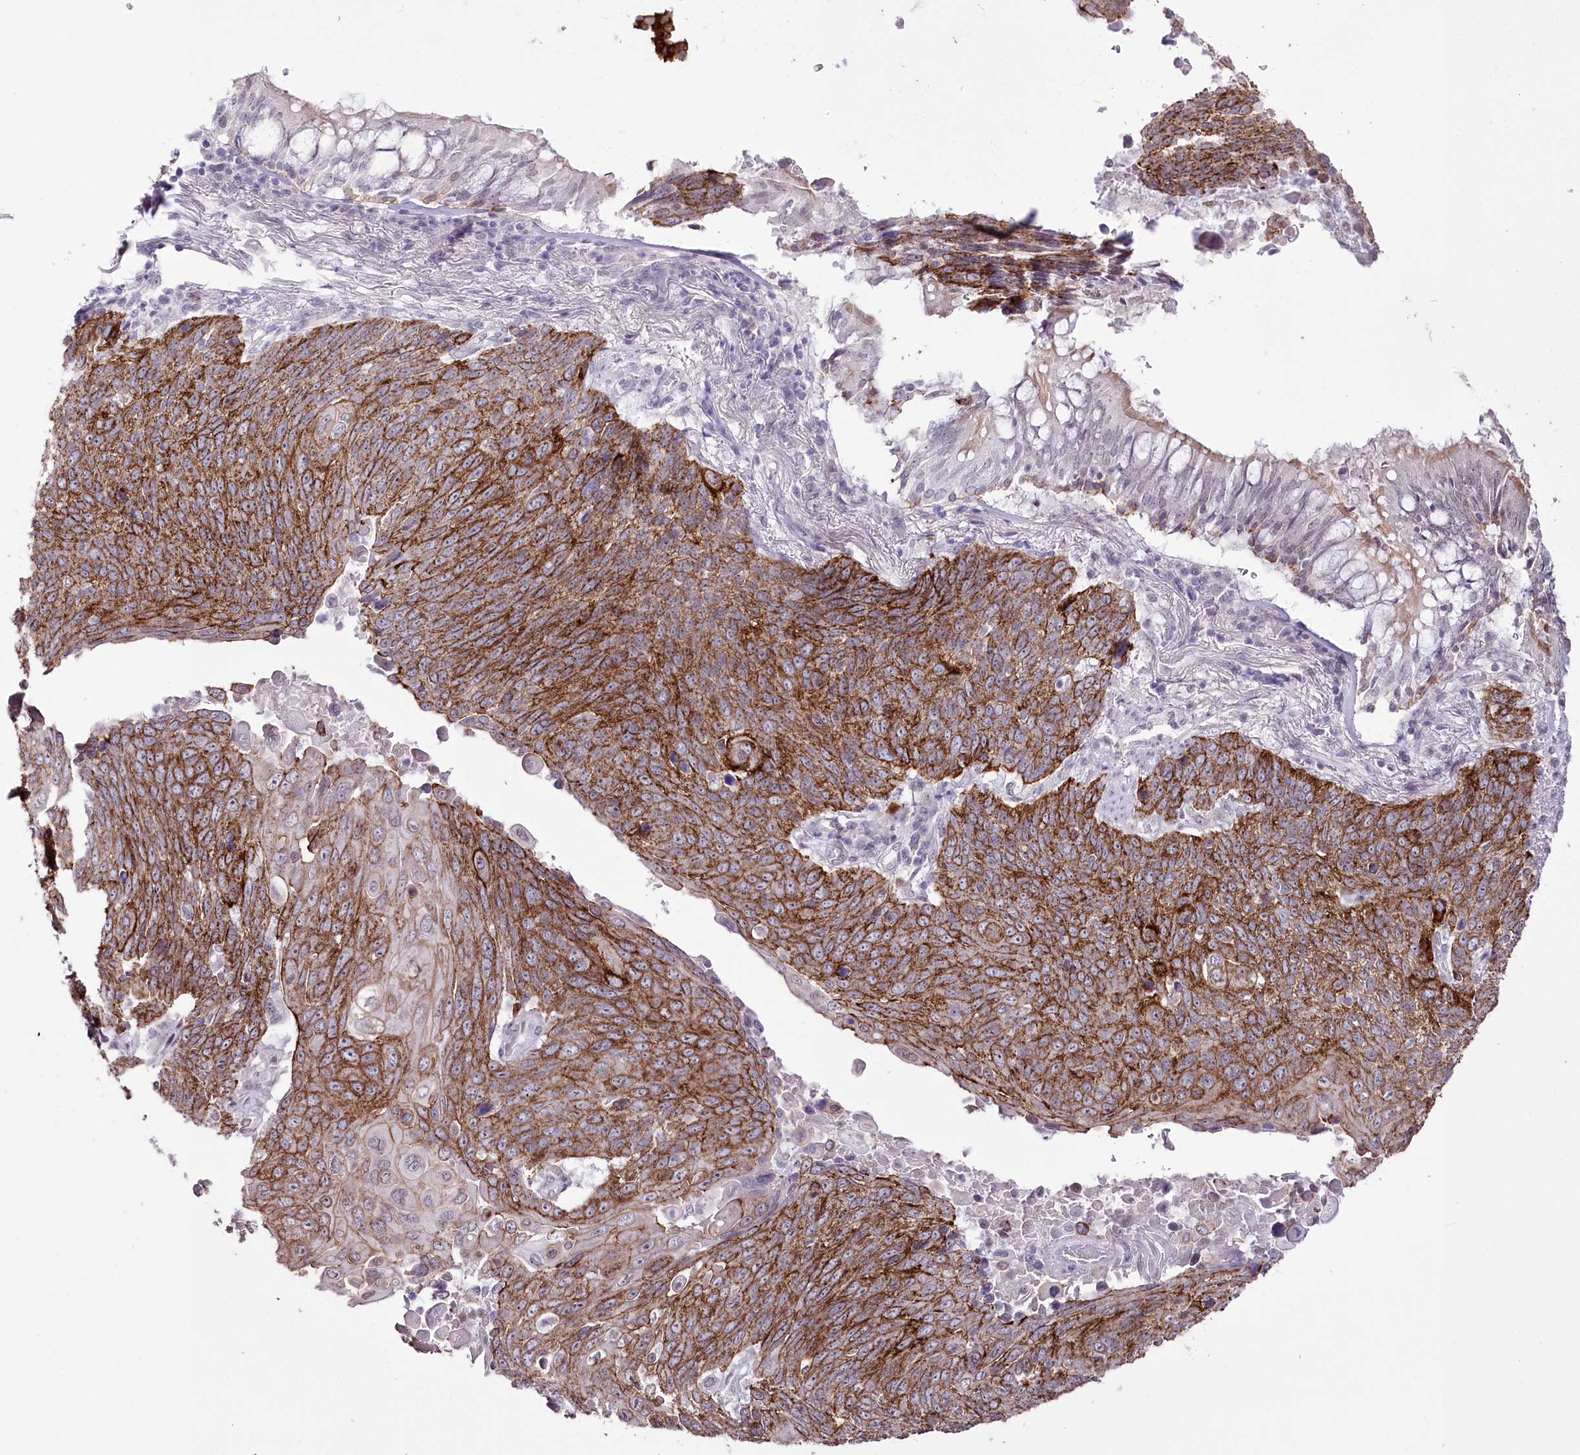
{"staining": {"intensity": "strong", "quantity": ">75%", "location": "cytoplasmic/membranous"}, "tissue": "lung cancer", "cell_type": "Tumor cells", "image_type": "cancer", "snomed": [{"axis": "morphology", "description": "Squamous cell carcinoma, NOS"}, {"axis": "topography", "description": "Lung"}], "caption": "Protein positivity by immunohistochemistry (IHC) demonstrates strong cytoplasmic/membranous staining in approximately >75% of tumor cells in lung cancer (squamous cell carcinoma). (DAB IHC with brightfield microscopy, high magnification).", "gene": "SLC39A10", "patient": {"sex": "male", "age": 66}}